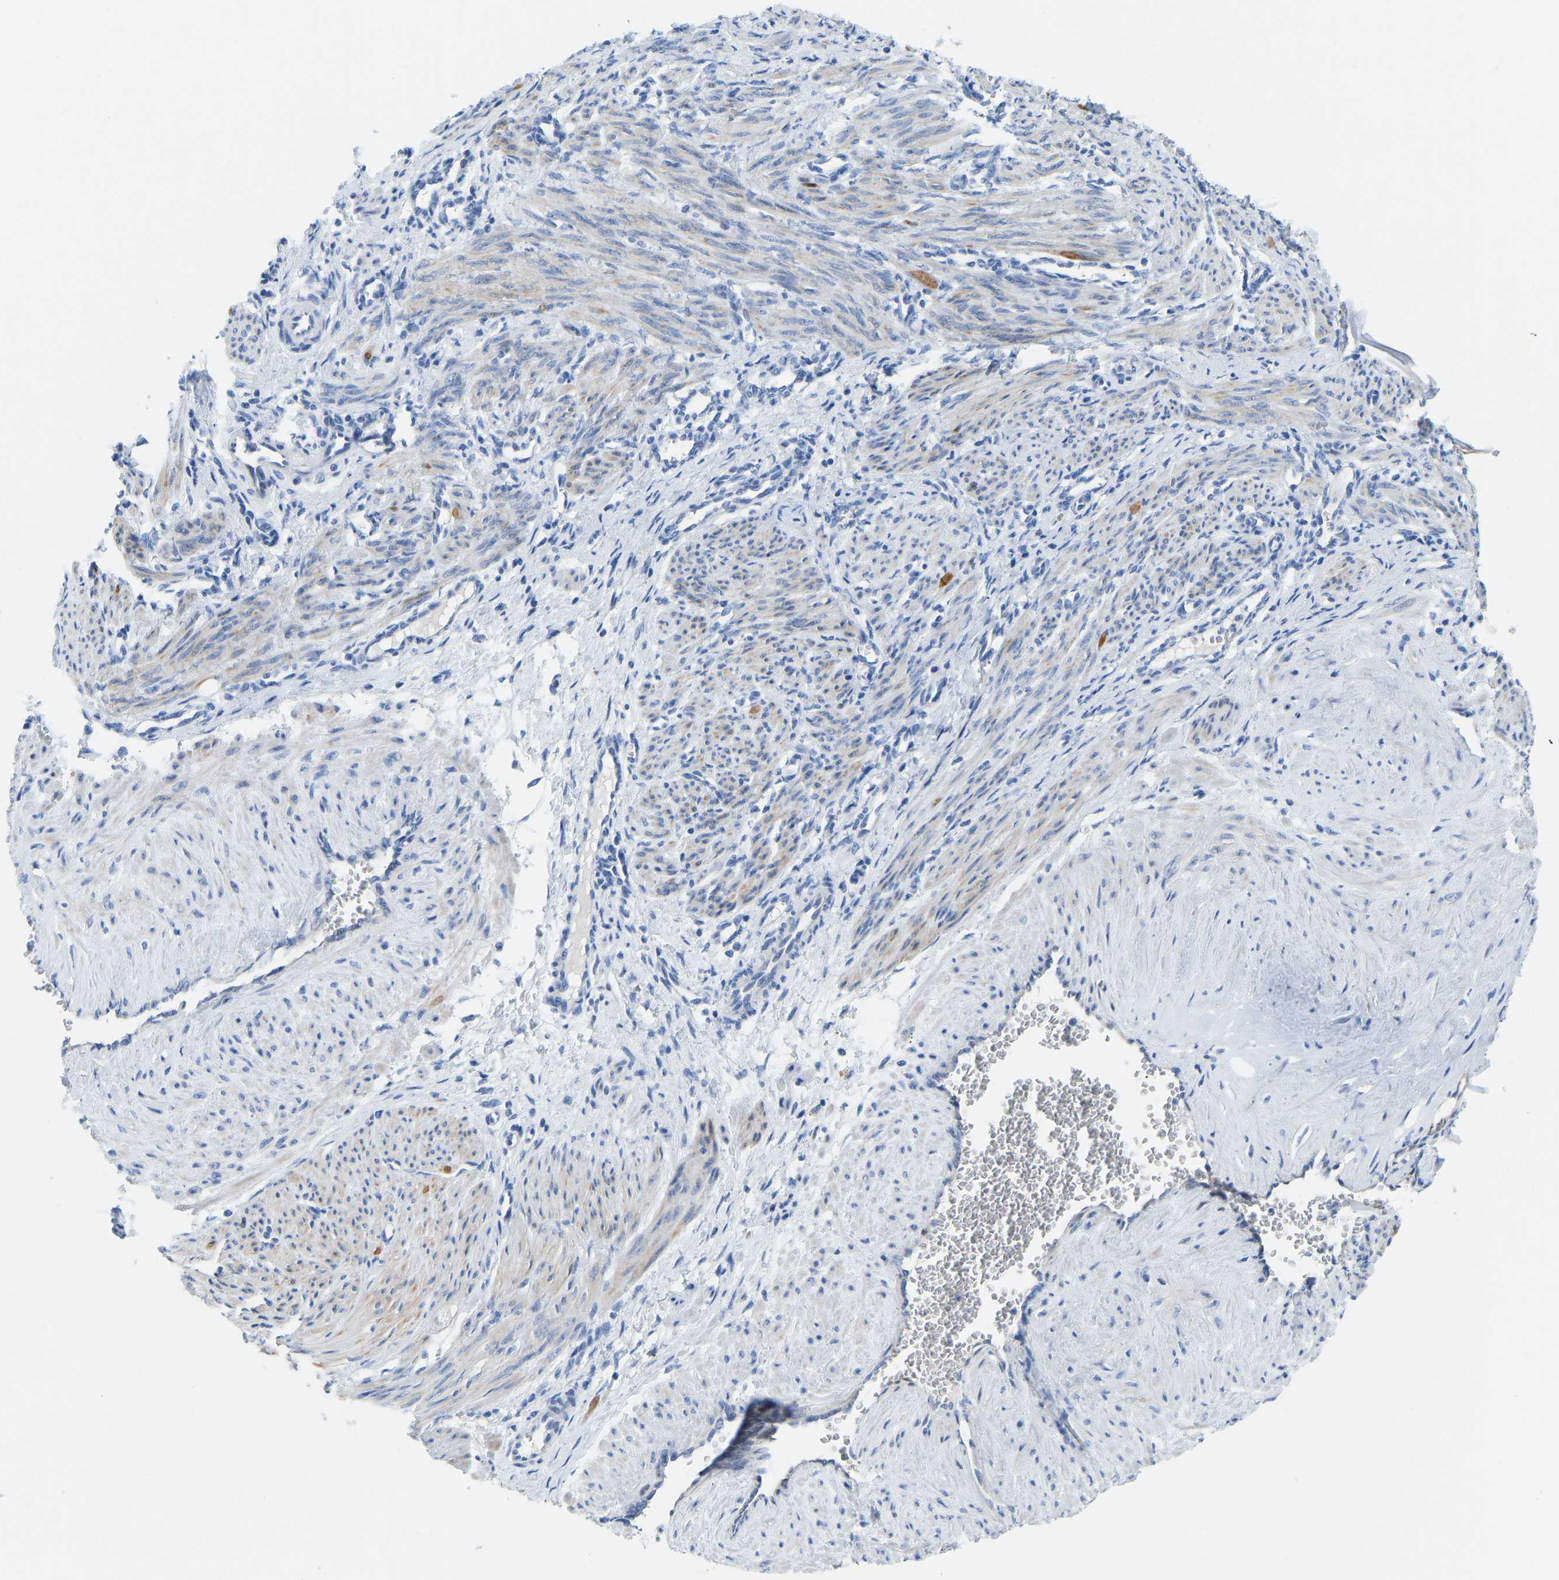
{"staining": {"intensity": "weak", "quantity": "25%-75%", "location": "cytoplasmic/membranous"}, "tissue": "smooth muscle", "cell_type": "Smooth muscle cells", "image_type": "normal", "snomed": [{"axis": "morphology", "description": "Normal tissue, NOS"}, {"axis": "topography", "description": "Endometrium"}], "caption": "DAB (3,3'-diaminobenzidine) immunohistochemical staining of unremarkable human smooth muscle reveals weak cytoplasmic/membranous protein expression in about 25%-75% of smooth muscle cells.", "gene": "NKAIN3", "patient": {"sex": "female", "age": 33}}